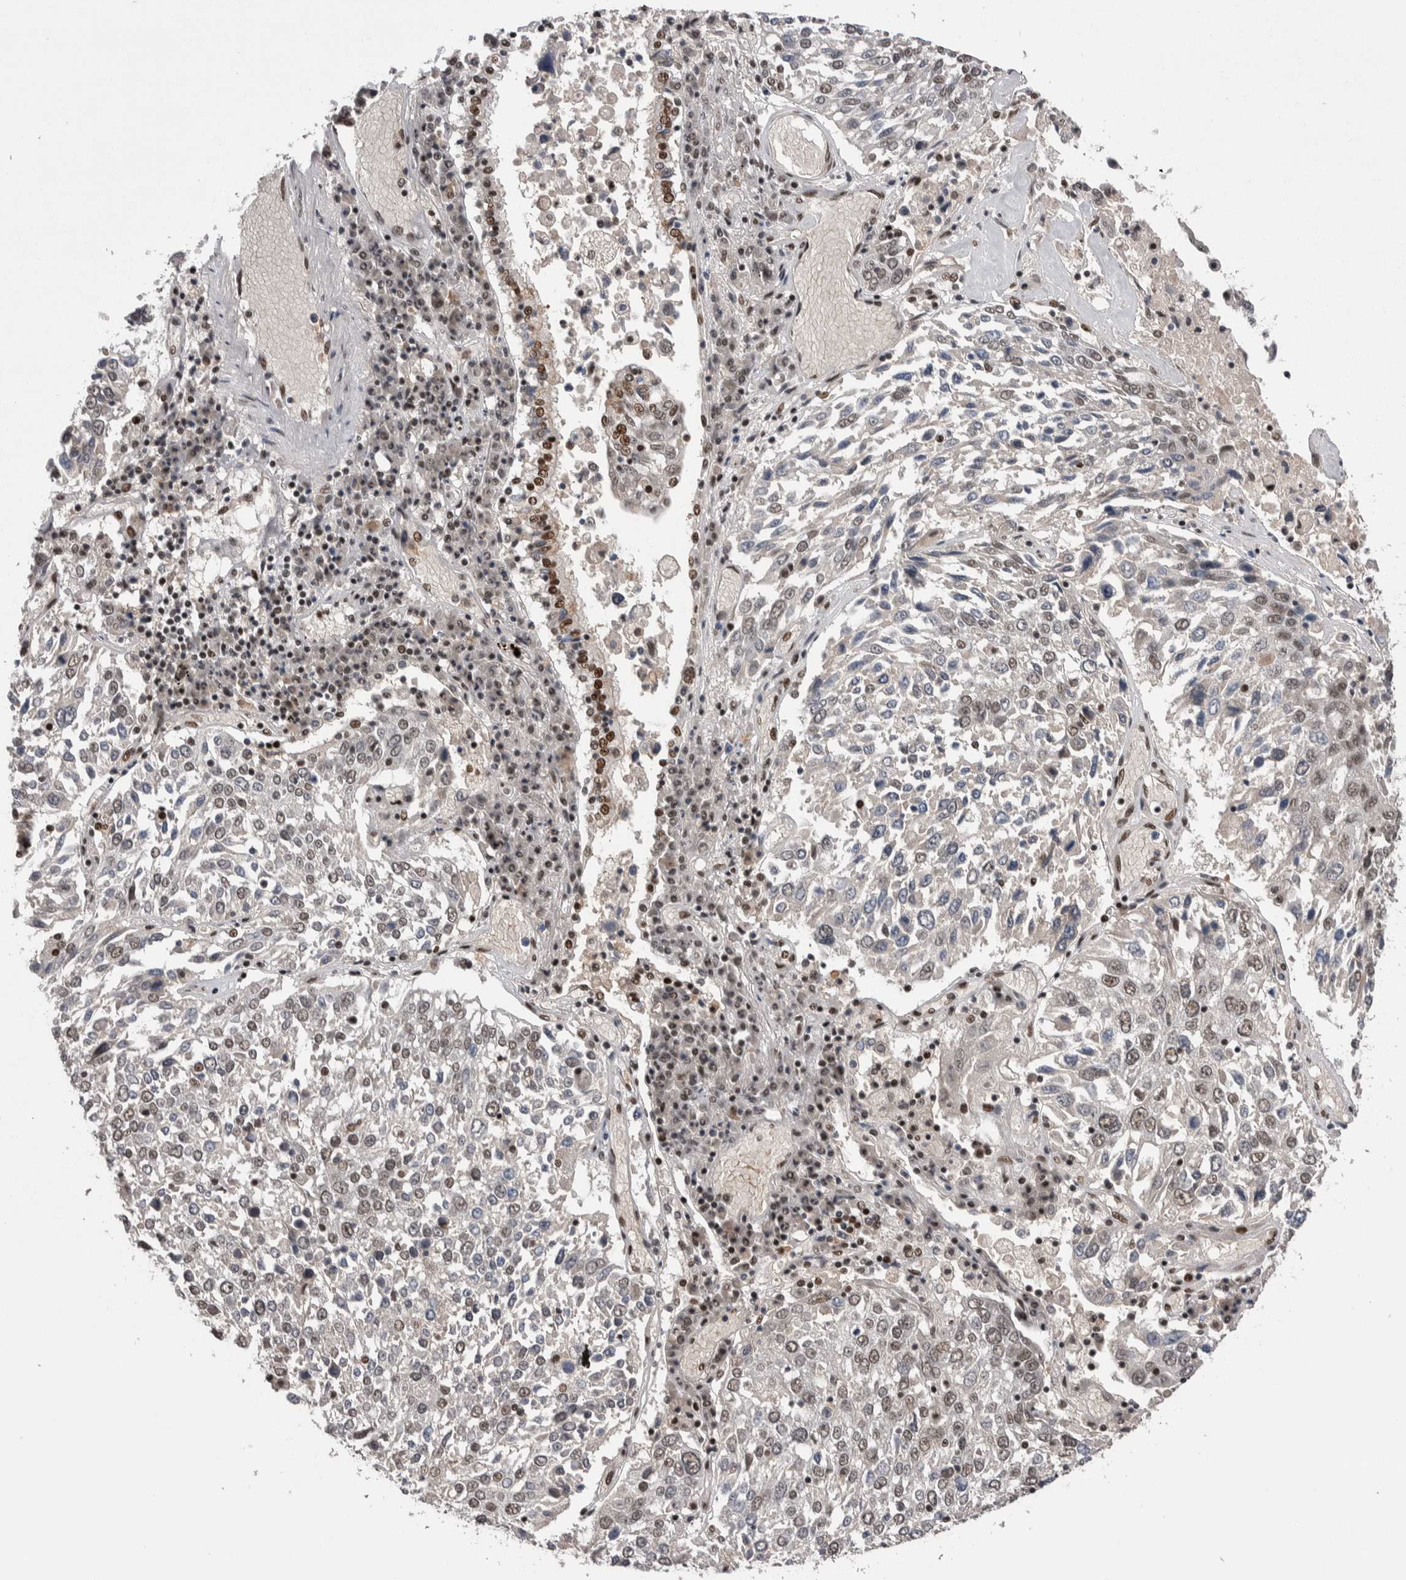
{"staining": {"intensity": "weak", "quantity": "25%-75%", "location": "nuclear"}, "tissue": "lung cancer", "cell_type": "Tumor cells", "image_type": "cancer", "snomed": [{"axis": "morphology", "description": "Squamous cell carcinoma, NOS"}, {"axis": "topography", "description": "Lung"}], "caption": "The micrograph shows immunohistochemical staining of lung cancer. There is weak nuclear expression is identified in approximately 25%-75% of tumor cells.", "gene": "DMTF1", "patient": {"sex": "male", "age": 65}}